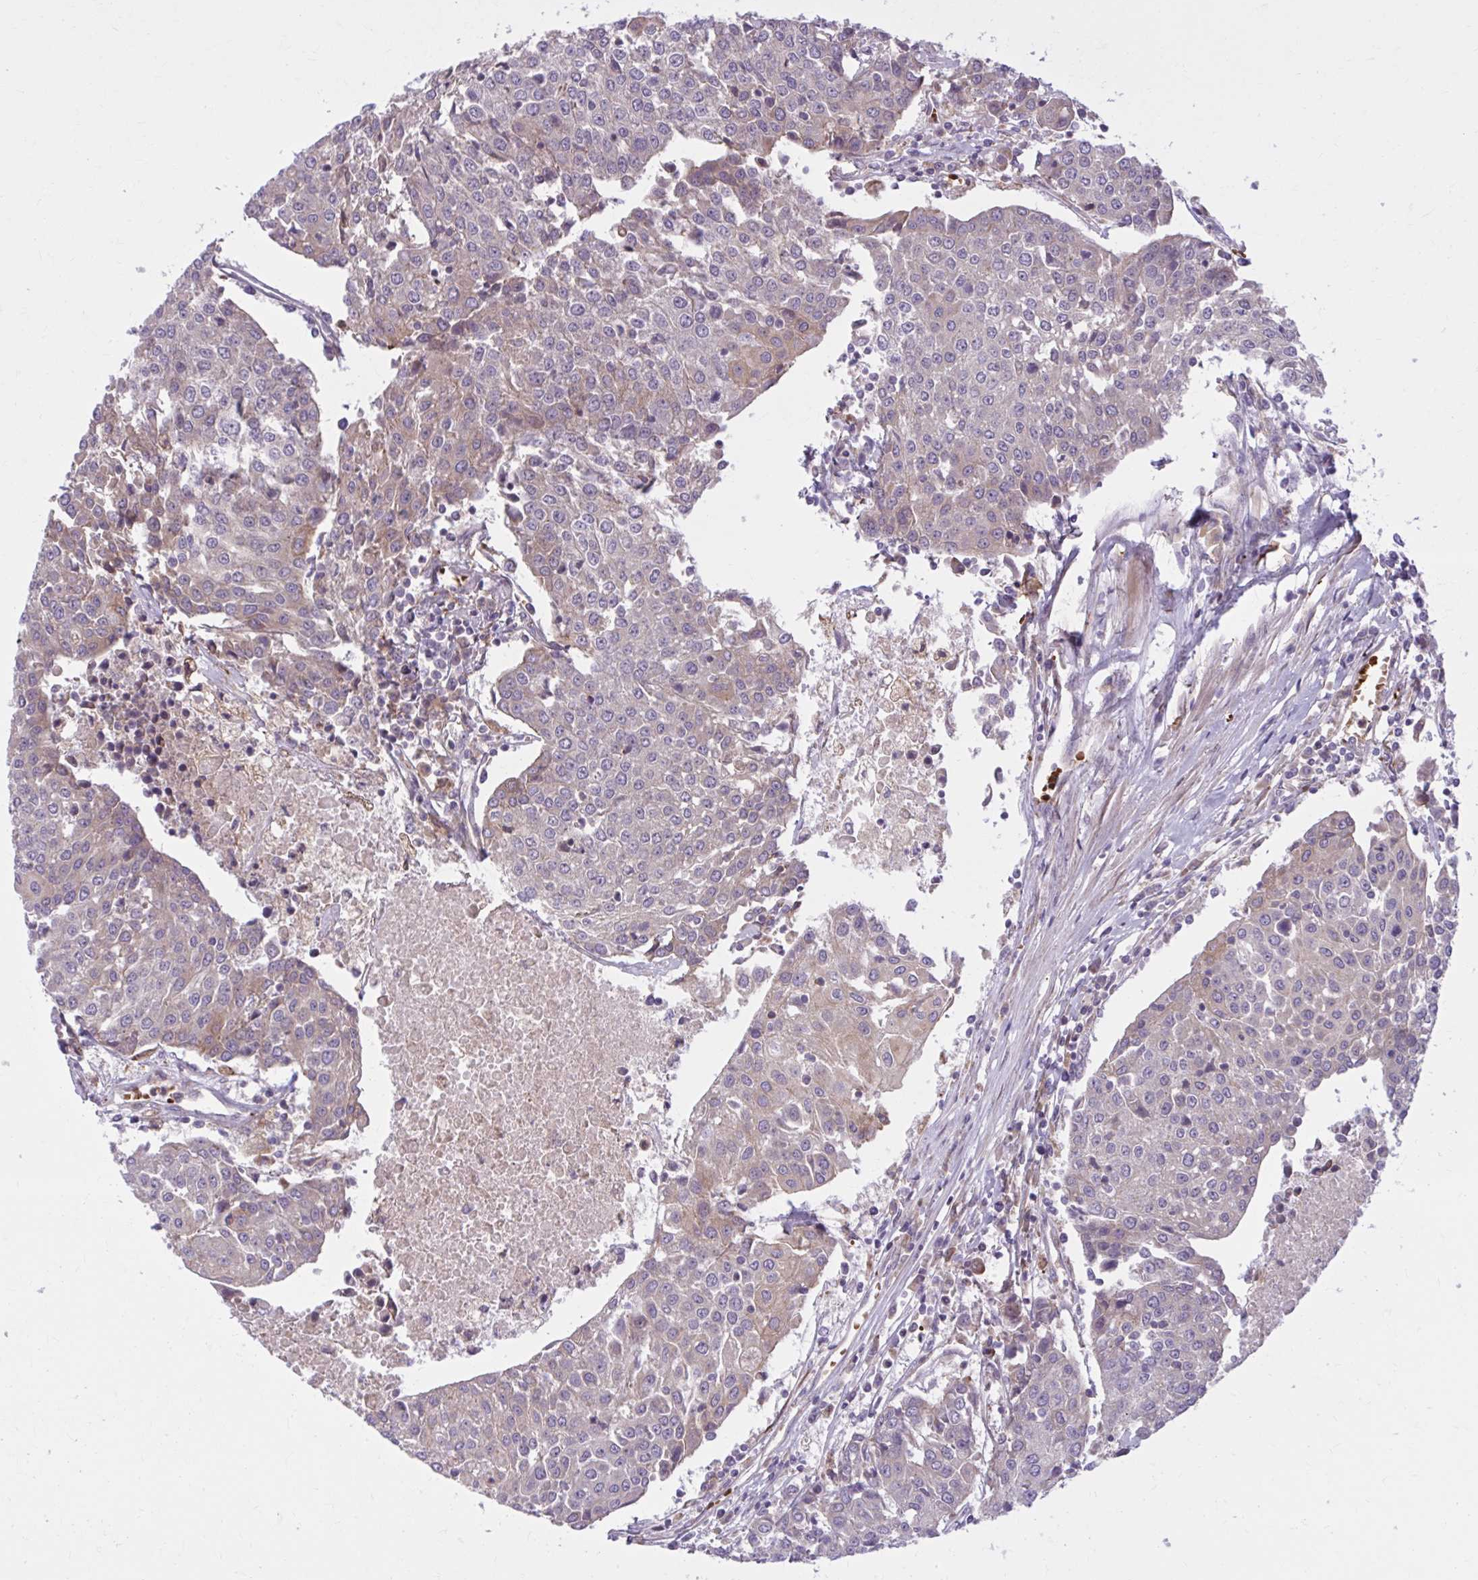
{"staining": {"intensity": "weak", "quantity": "25%-75%", "location": "cytoplasmic/membranous"}, "tissue": "urothelial cancer", "cell_type": "Tumor cells", "image_type": "cancer", "snomed": [{"axis": "morphology", "description": "Urothelial carcinoma, High grade"}, {"axis": "topography", "description": "Urinary bladder"}], "caption": "Urothelial cancer stained with a brown dye reveals weak cytoplasmic/membranous positive expression in approximately 25%-75% of tumor cells.", "gene": "SNF8", "patient": {"sex": "female", "age": 85}}